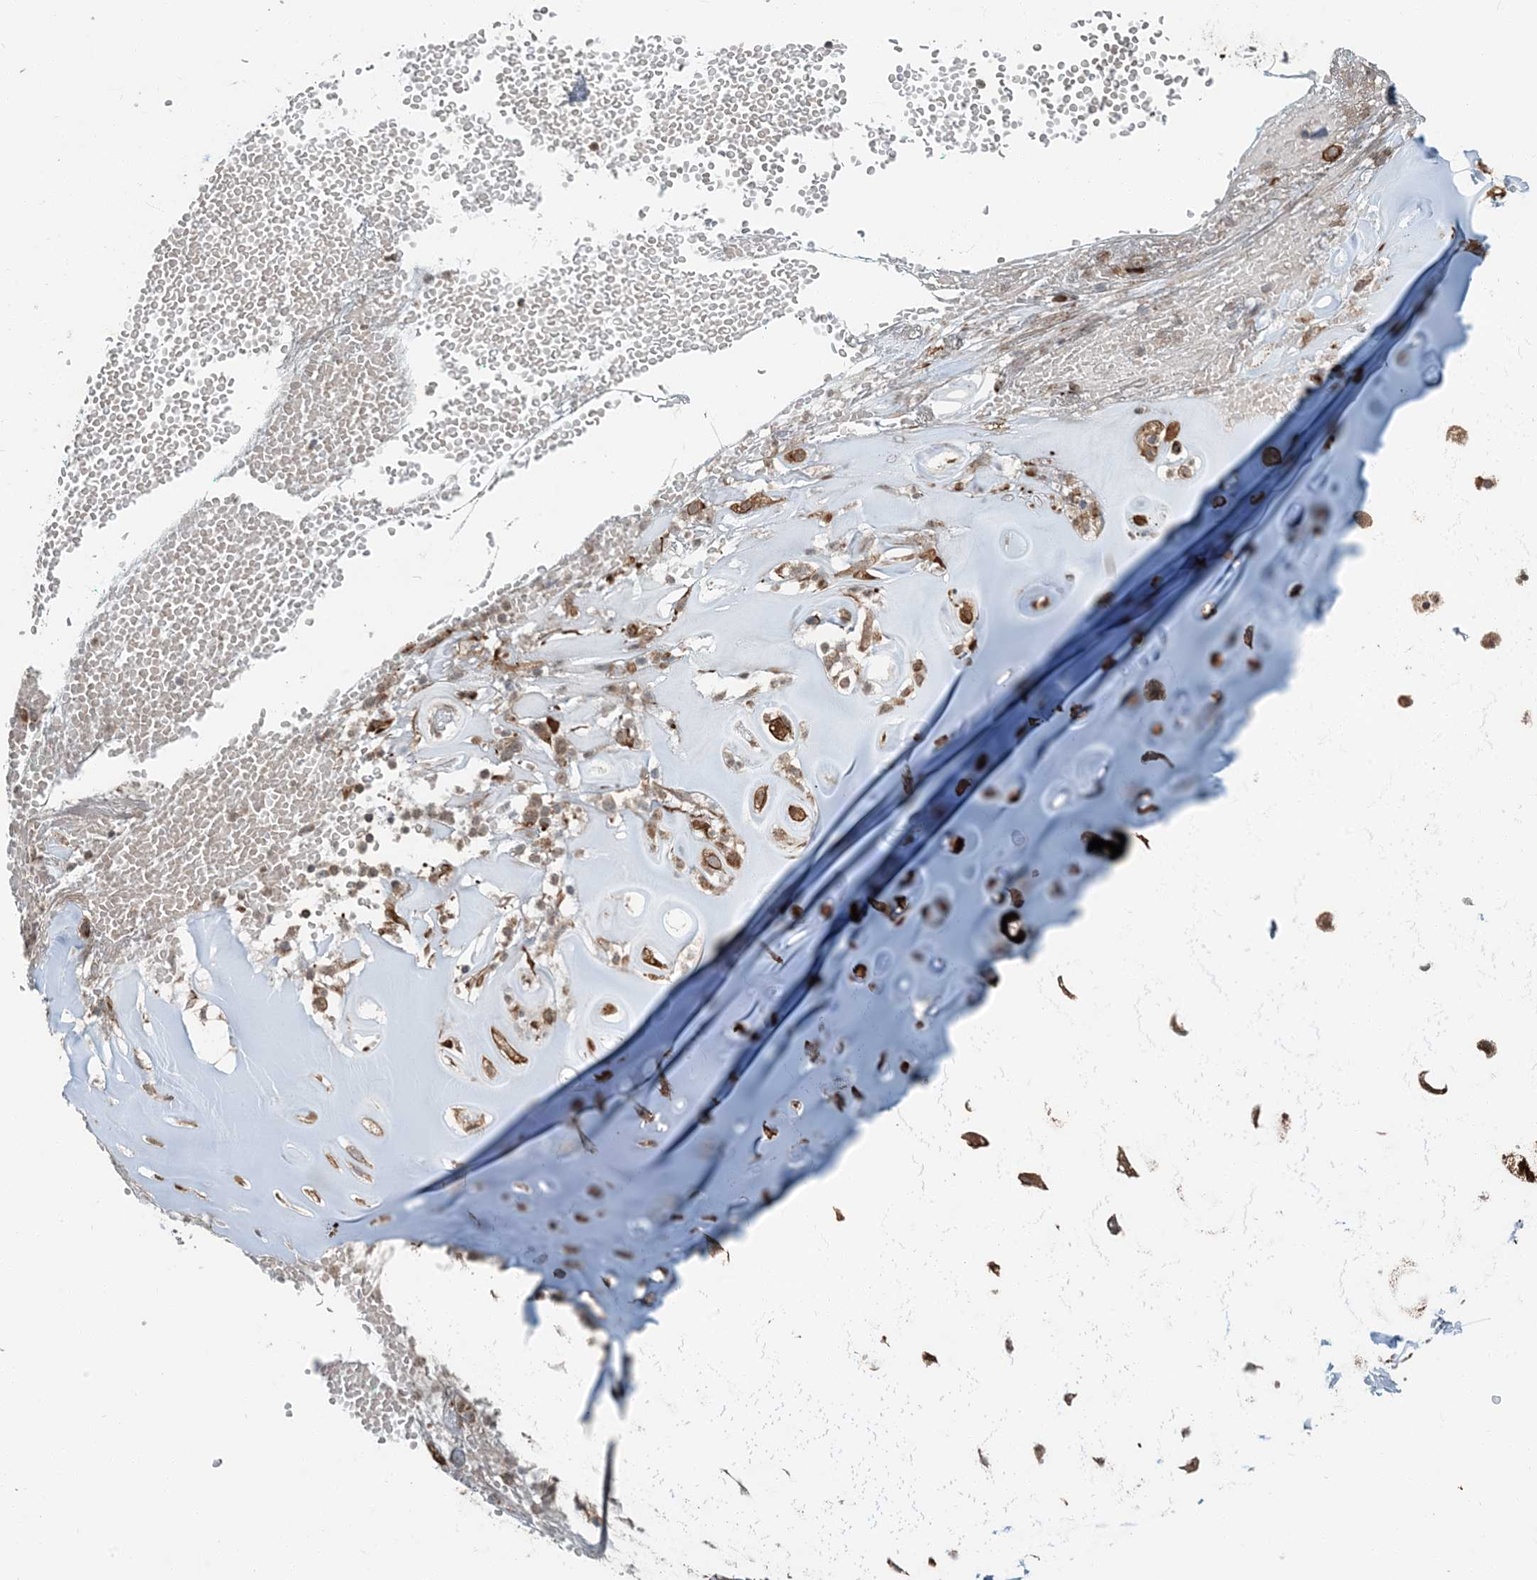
{"staining": {"intensity": "strong", "quantity": "25%-75%", "location": "cytoplasmic/membranous"}, "tissue": "soft tissue", "cell_type": "Chondrocytes", "image_type": "normal", "snomed": [{"axis": "morphology", "description": "Normal tissue, NOS"}, {"axis": "morphology", "description": "Basal cell carcinoma"}, {"axis": "topography", "description": "Cartilage tissue"}, {"axis": "topography", "description": "Nasopharynx"}, {"axis": "topography", "description": "Oral tissue"}], "caption": "A micrograph showing strong cytoplasmic/membranous staining in approximately 25%-75% of chondrocytes in unremarkable soft tissue, as visualized by brown immunohistochemical staining.", "gene": "EDEM2", "patient": {"sex": "female", "age": 77}}